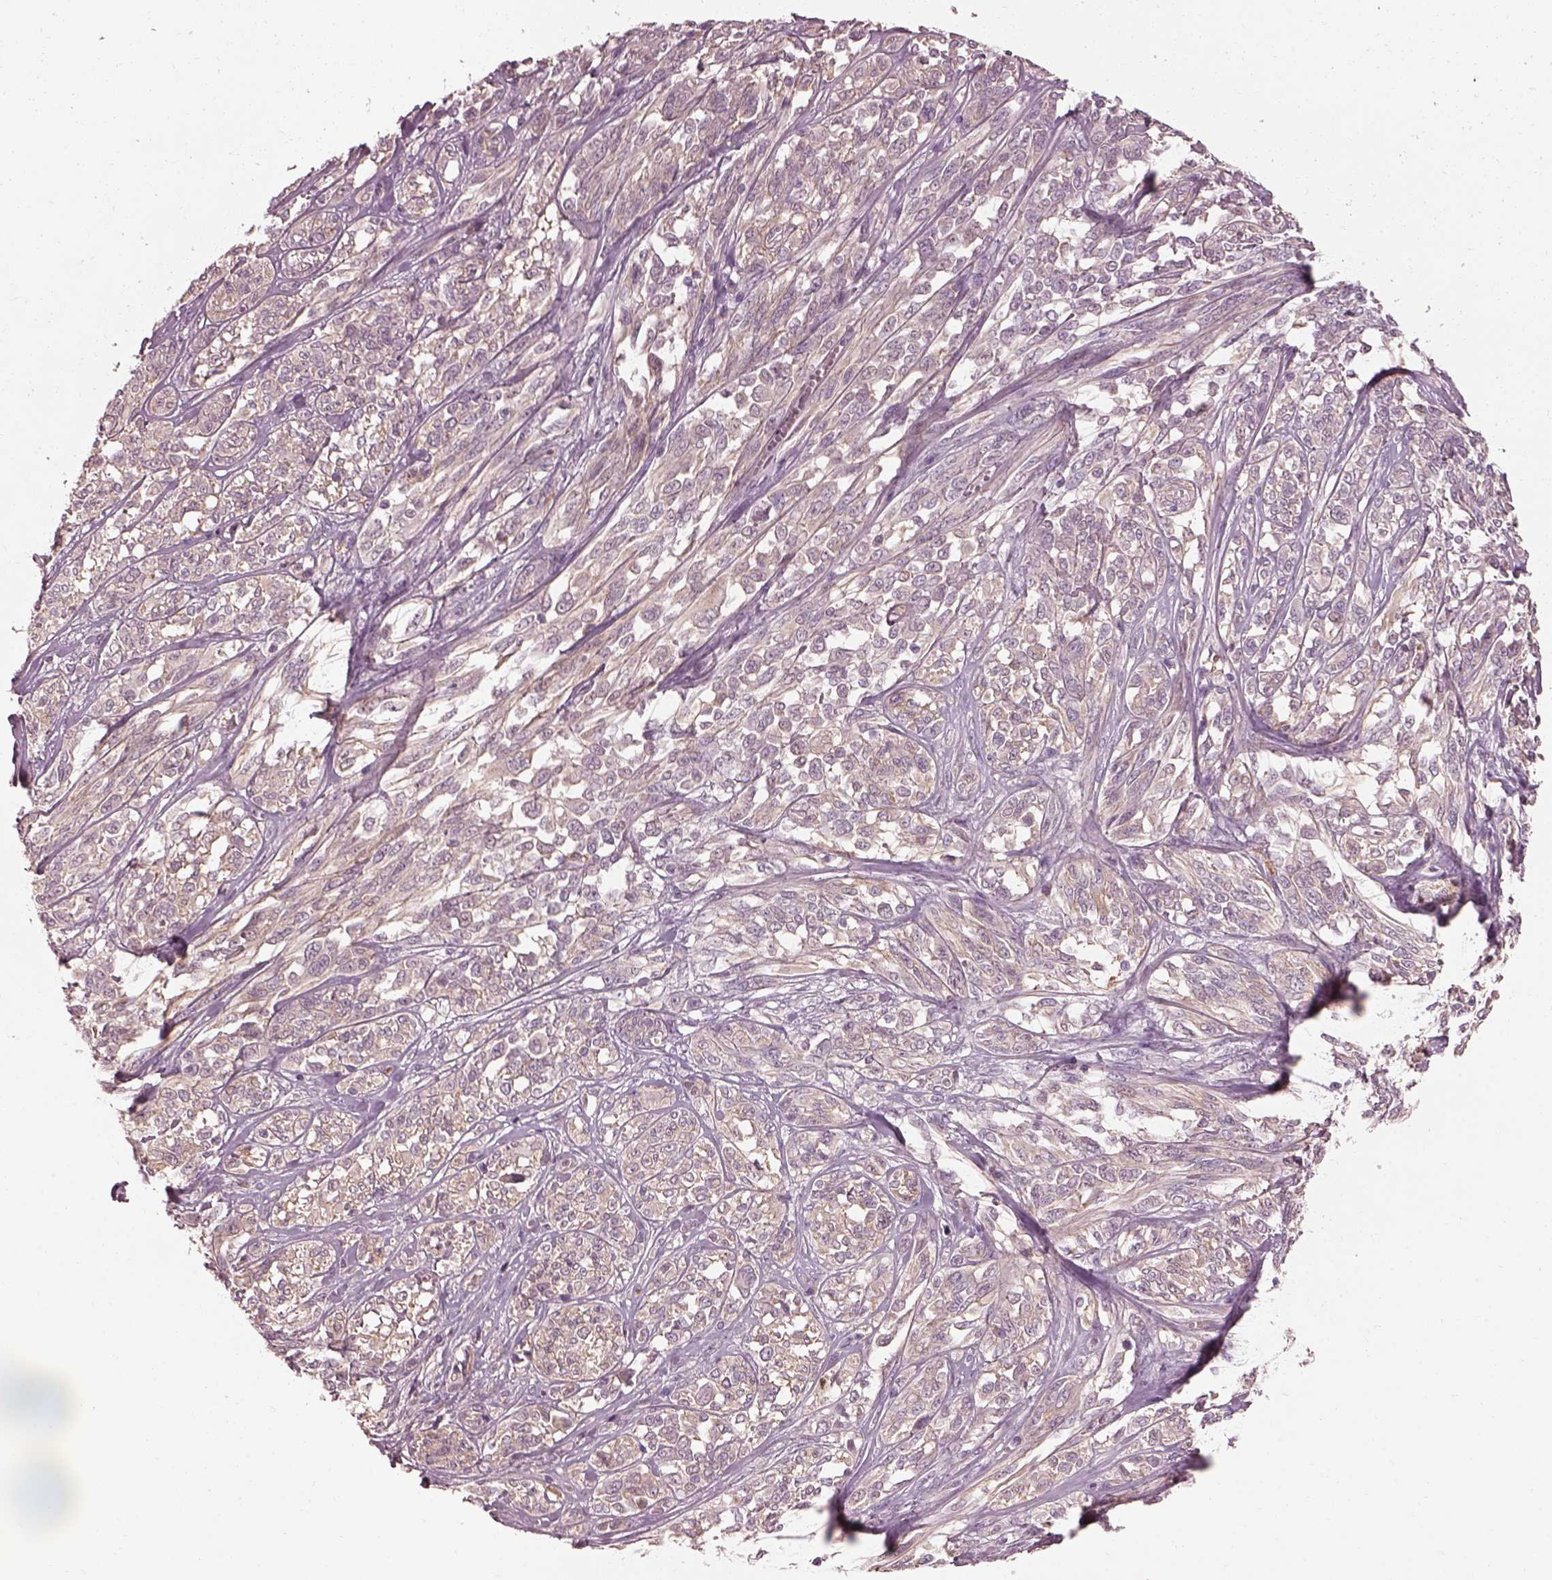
{"staining": {"intensity": "negative", "quantity": "none", "location": "none"}, "tissue": "melanoma", "cell_type": "Tumor cells", "image_type": "cancer", "snomed": [{"axis": "morphology", "description": "Malignant melanoma, NOS"}, {"axis": "topography", "description": "Skin"}], "caption": "Tumor cells show no significant protein expression in melanoma.", "gene": "EFEMP1", "patient": {"sex": "female", "age": 91}}